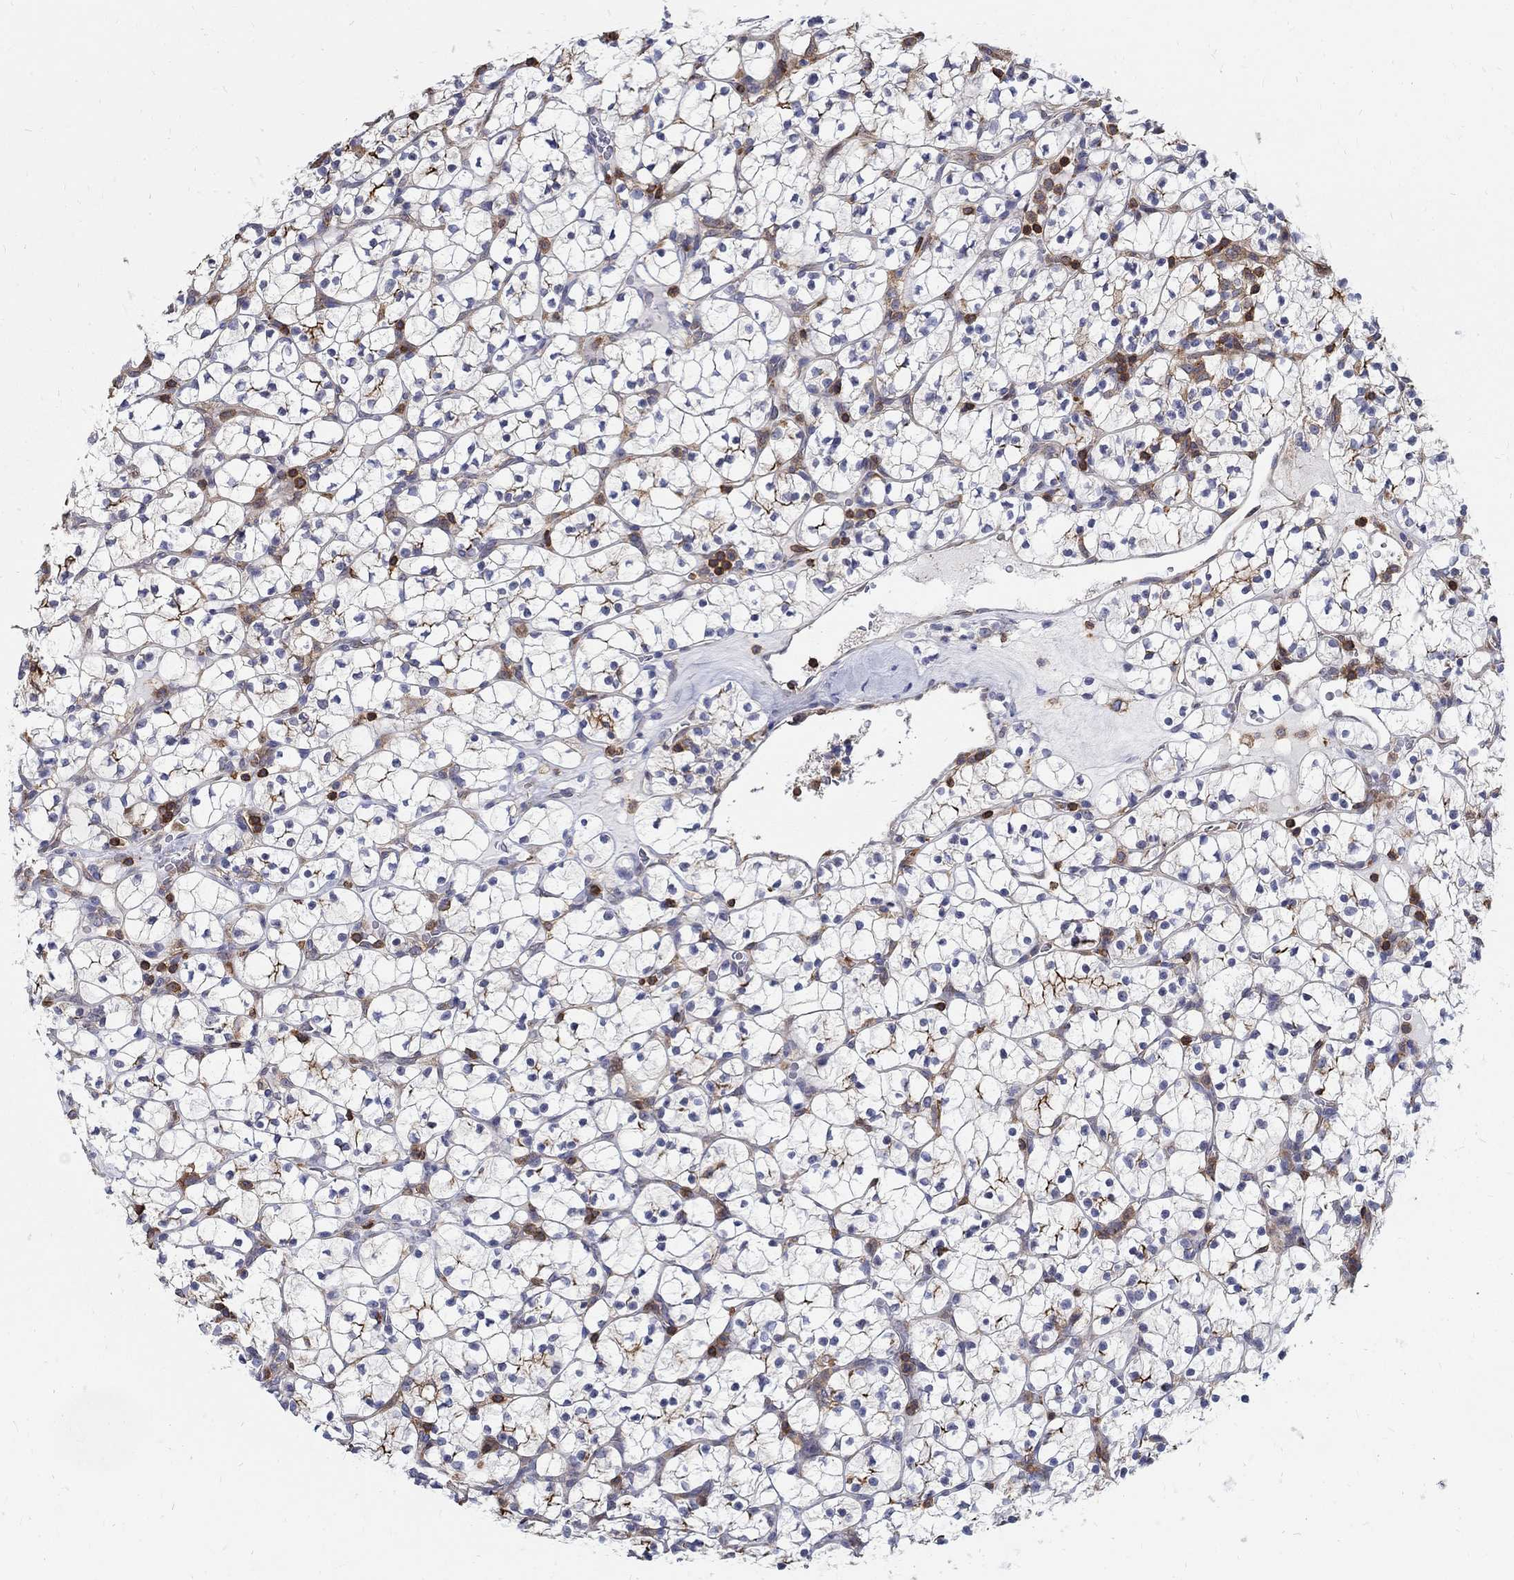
{"staining": {"intensity": "negative", "quantity": "none", "location": "none"}, "tissue": "renal cancer", "cell_type": "Tumor cells", "image_type": "cancer", "snomed": [{"axis": "morphology", "description": "Adenocarcinoma, NOS"}, {"axis": "topography", "description": "Kidney"}], "caption": "Renal cancer (adenocarcinoma) was stained to show a protein in brown. There is no significant positivity in tumor cells.", "gene": "AGAP2", "patient": {"sex": "female", "age": 89}}